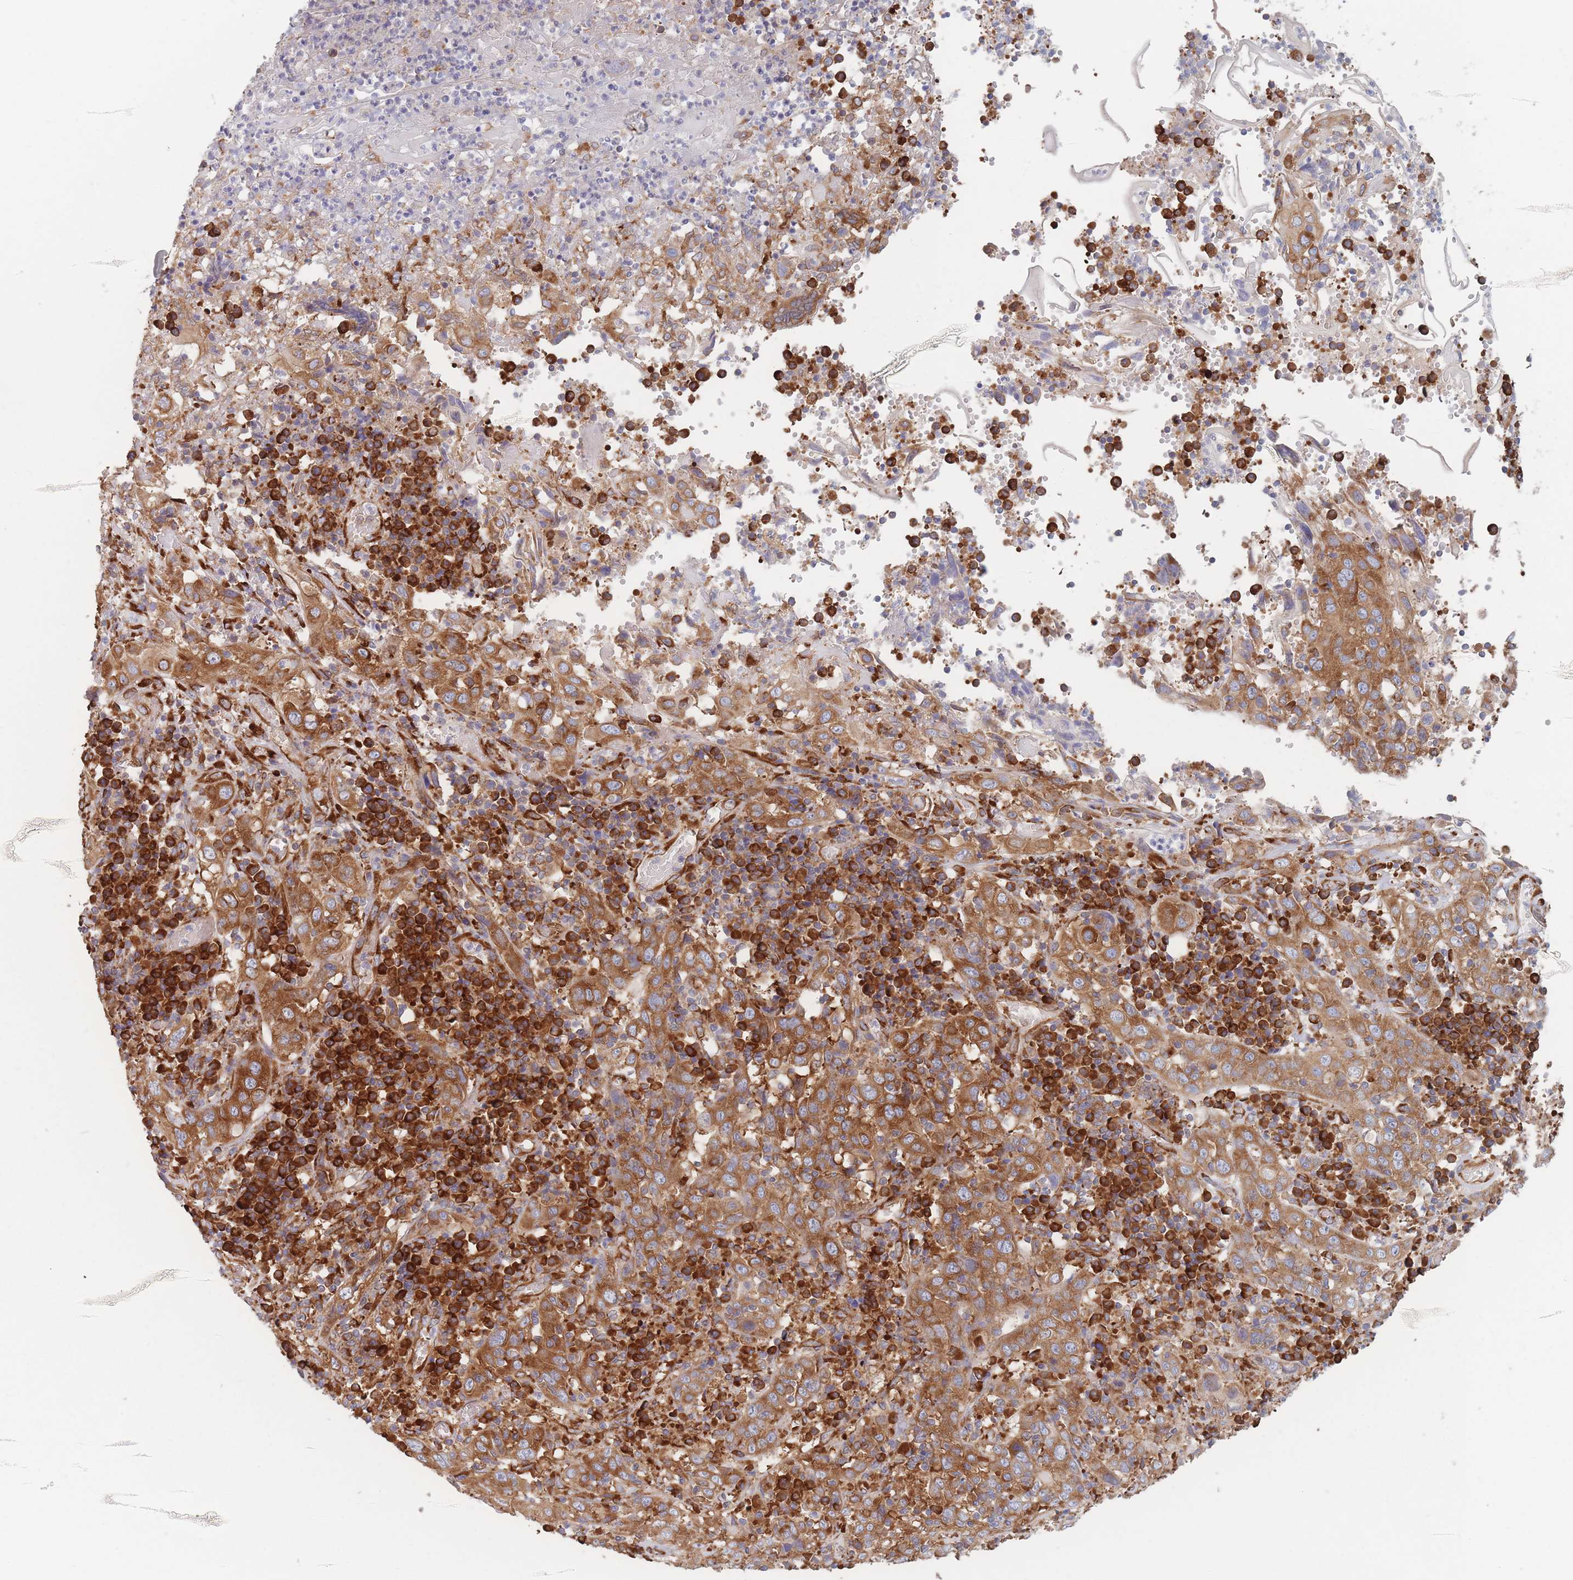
{"staining": {"intensity": "strong", "quantity": ">75%", "location": "cytoplasmic/membranous"}, "tissue": "cervical cancer", "cell_type": "Tumor cells", "image_type": "cancer", "snomed": [{"axis": "morphology", "description": "Squamous cell carcinoma, NOS"}, {"axis": "topography", "description": "Cervix"}], "caption": "Human cervical squamous cell carcinoma stained with a brown dye shows strong cytoplasmic/membranous positive positivity in about >75% of tumor cells.", "gene": "EEF1B2", "patient": {"sex": "female", "age": 46}}